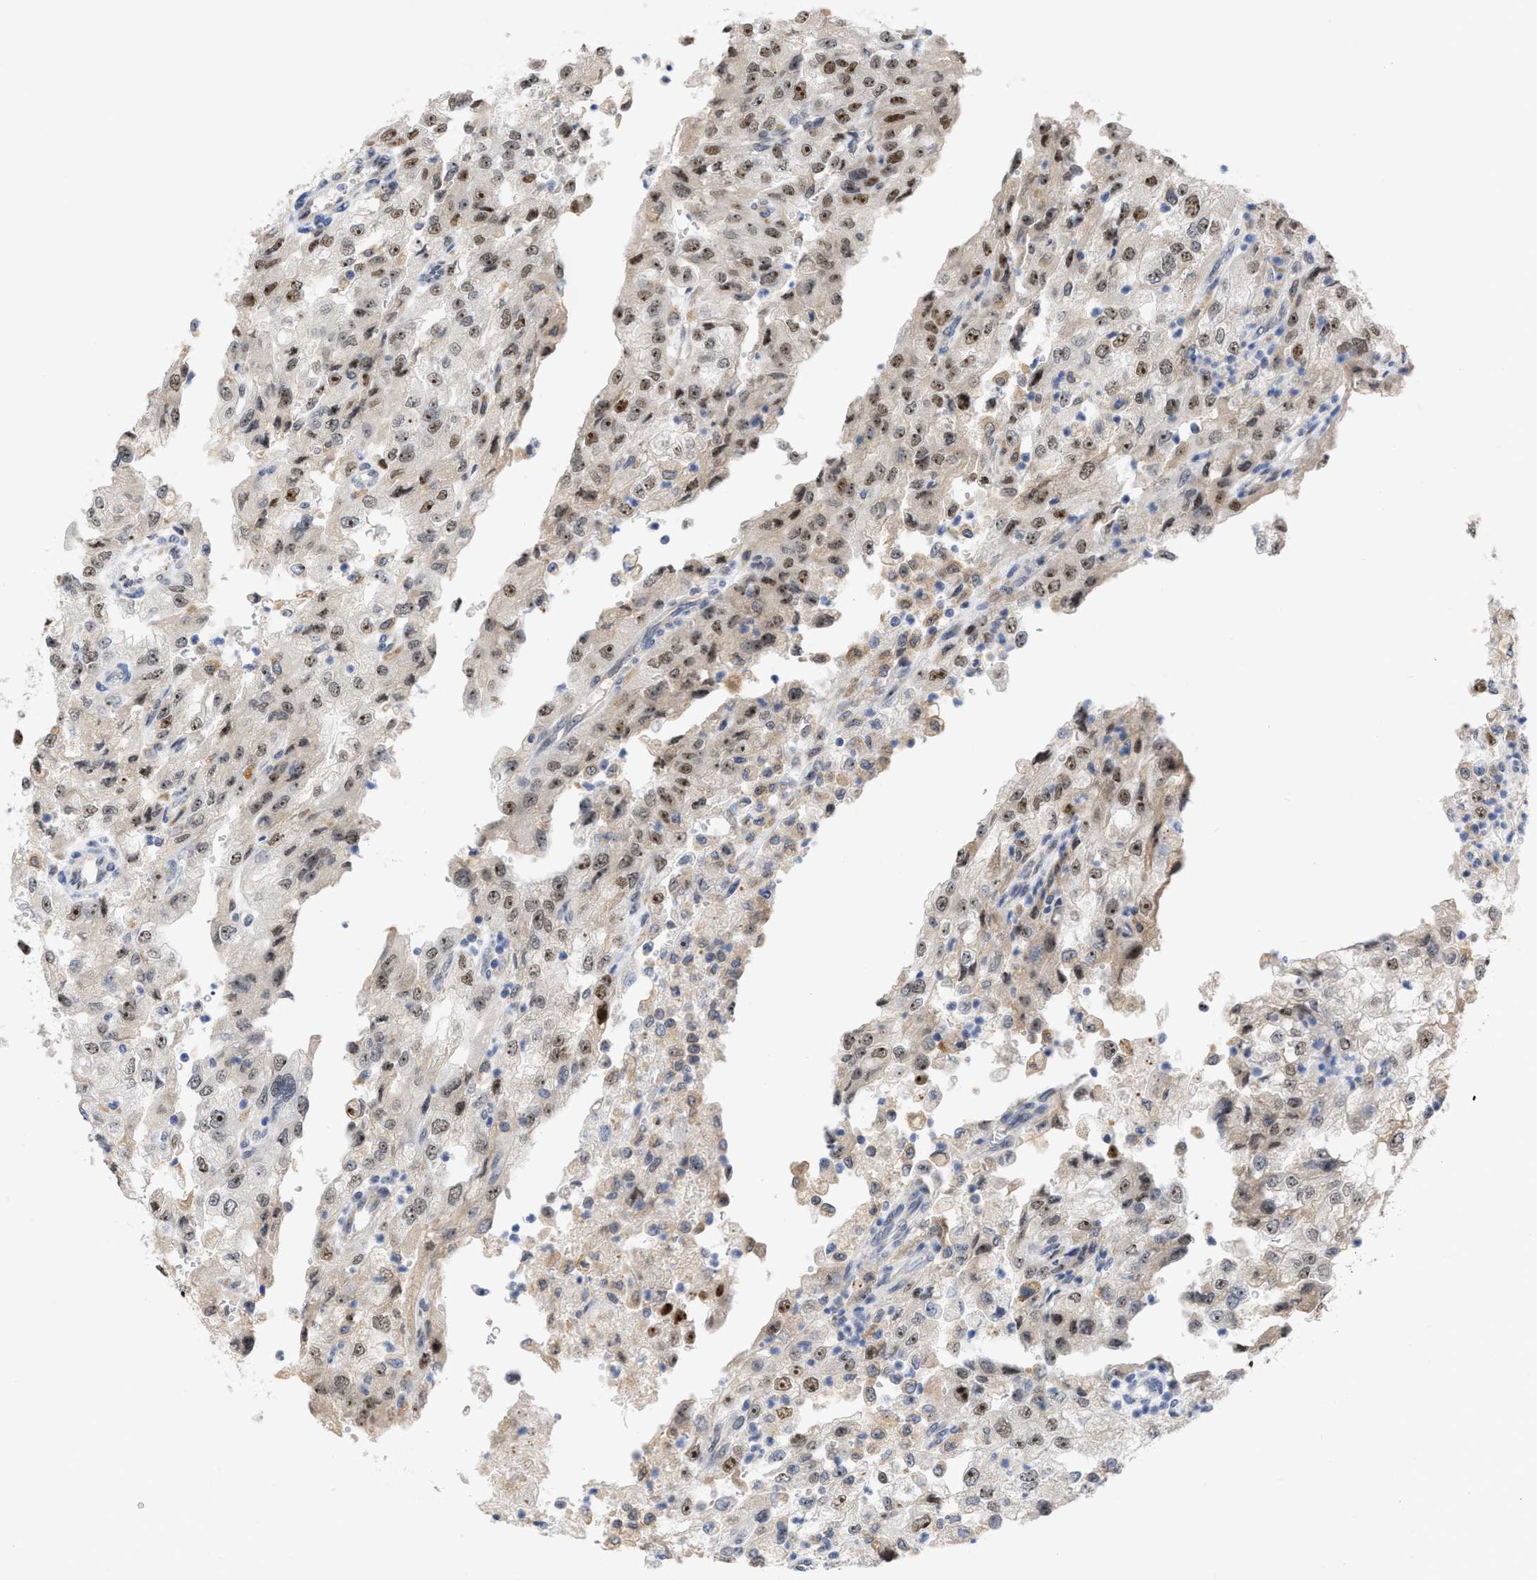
{"staining": {"intensity": "moderate", "quantity": ">75%", "location": "nuclear"}, "tissue": "renal cancer", "cell_type": "Tumor cells", "image_type": "cancer", "snomed": [{"axis": "morphology", "description": "Adenocarcinoma, NOS"}, {"axis": "topography", "description": "Kidney"}], "caption": "A brown stain shows moderate nuclear expression of a protein in human adenocarcinoma (renal) tumor cells.", "gene": "ELAC2", "patient": {"sex": "female", "age": 54}}